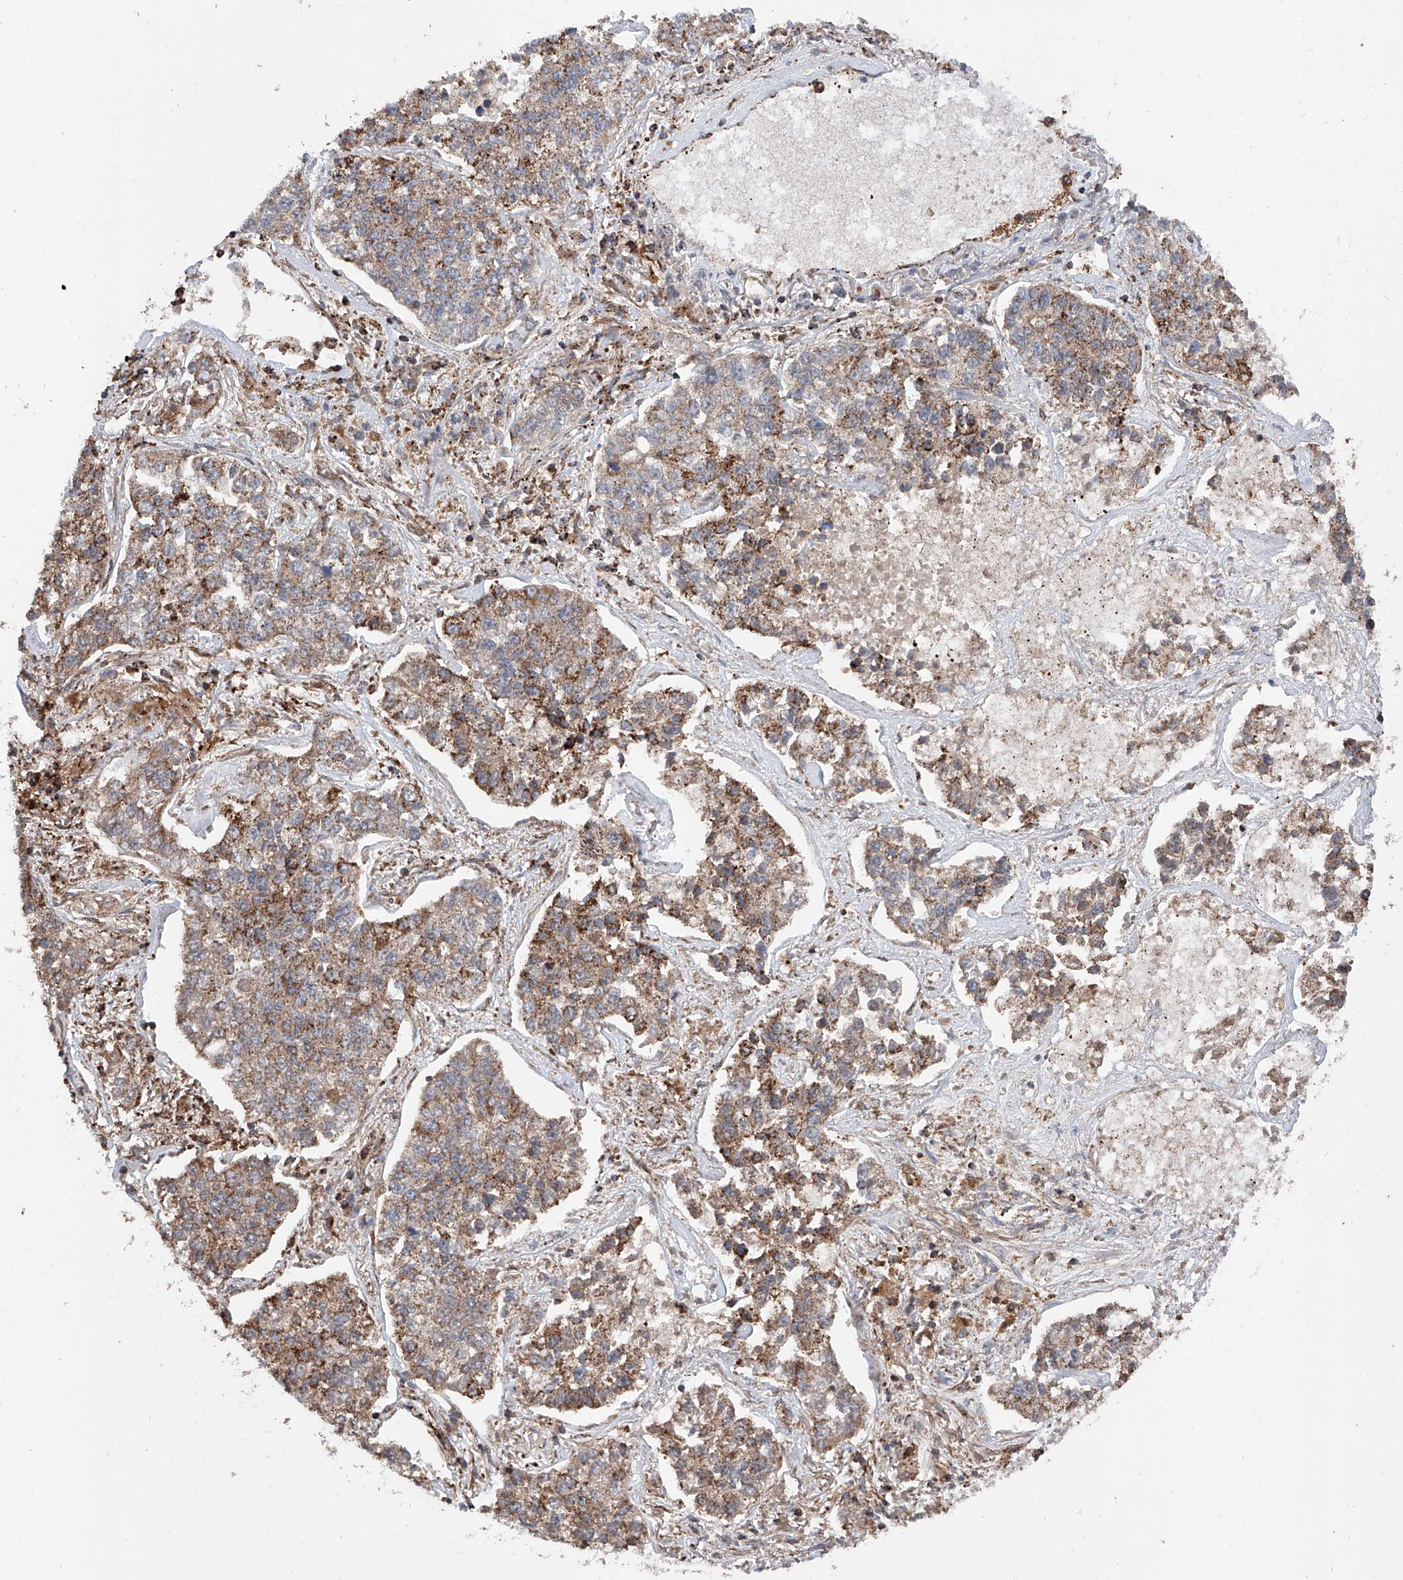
{"staining": {"intensity": "strong", "quantity": "25%-75%", "location": "cytoplasmic/membranous"}, "tissue": "lung cancer", "cell_type": "Tumor cells", "image_type": "cancer", "snomed": [{"axis": "morphology", "description": "Adenocarcinoma, NOS"}, {"axis": "topography", "description": "Lung"}], "caption": "Lung cancer (adenocarcinoma) stained with a protein marker exhibits strong staining in tumor cells.", "gene": "PISD", "patient": {"sex": "male", "age": 49}}